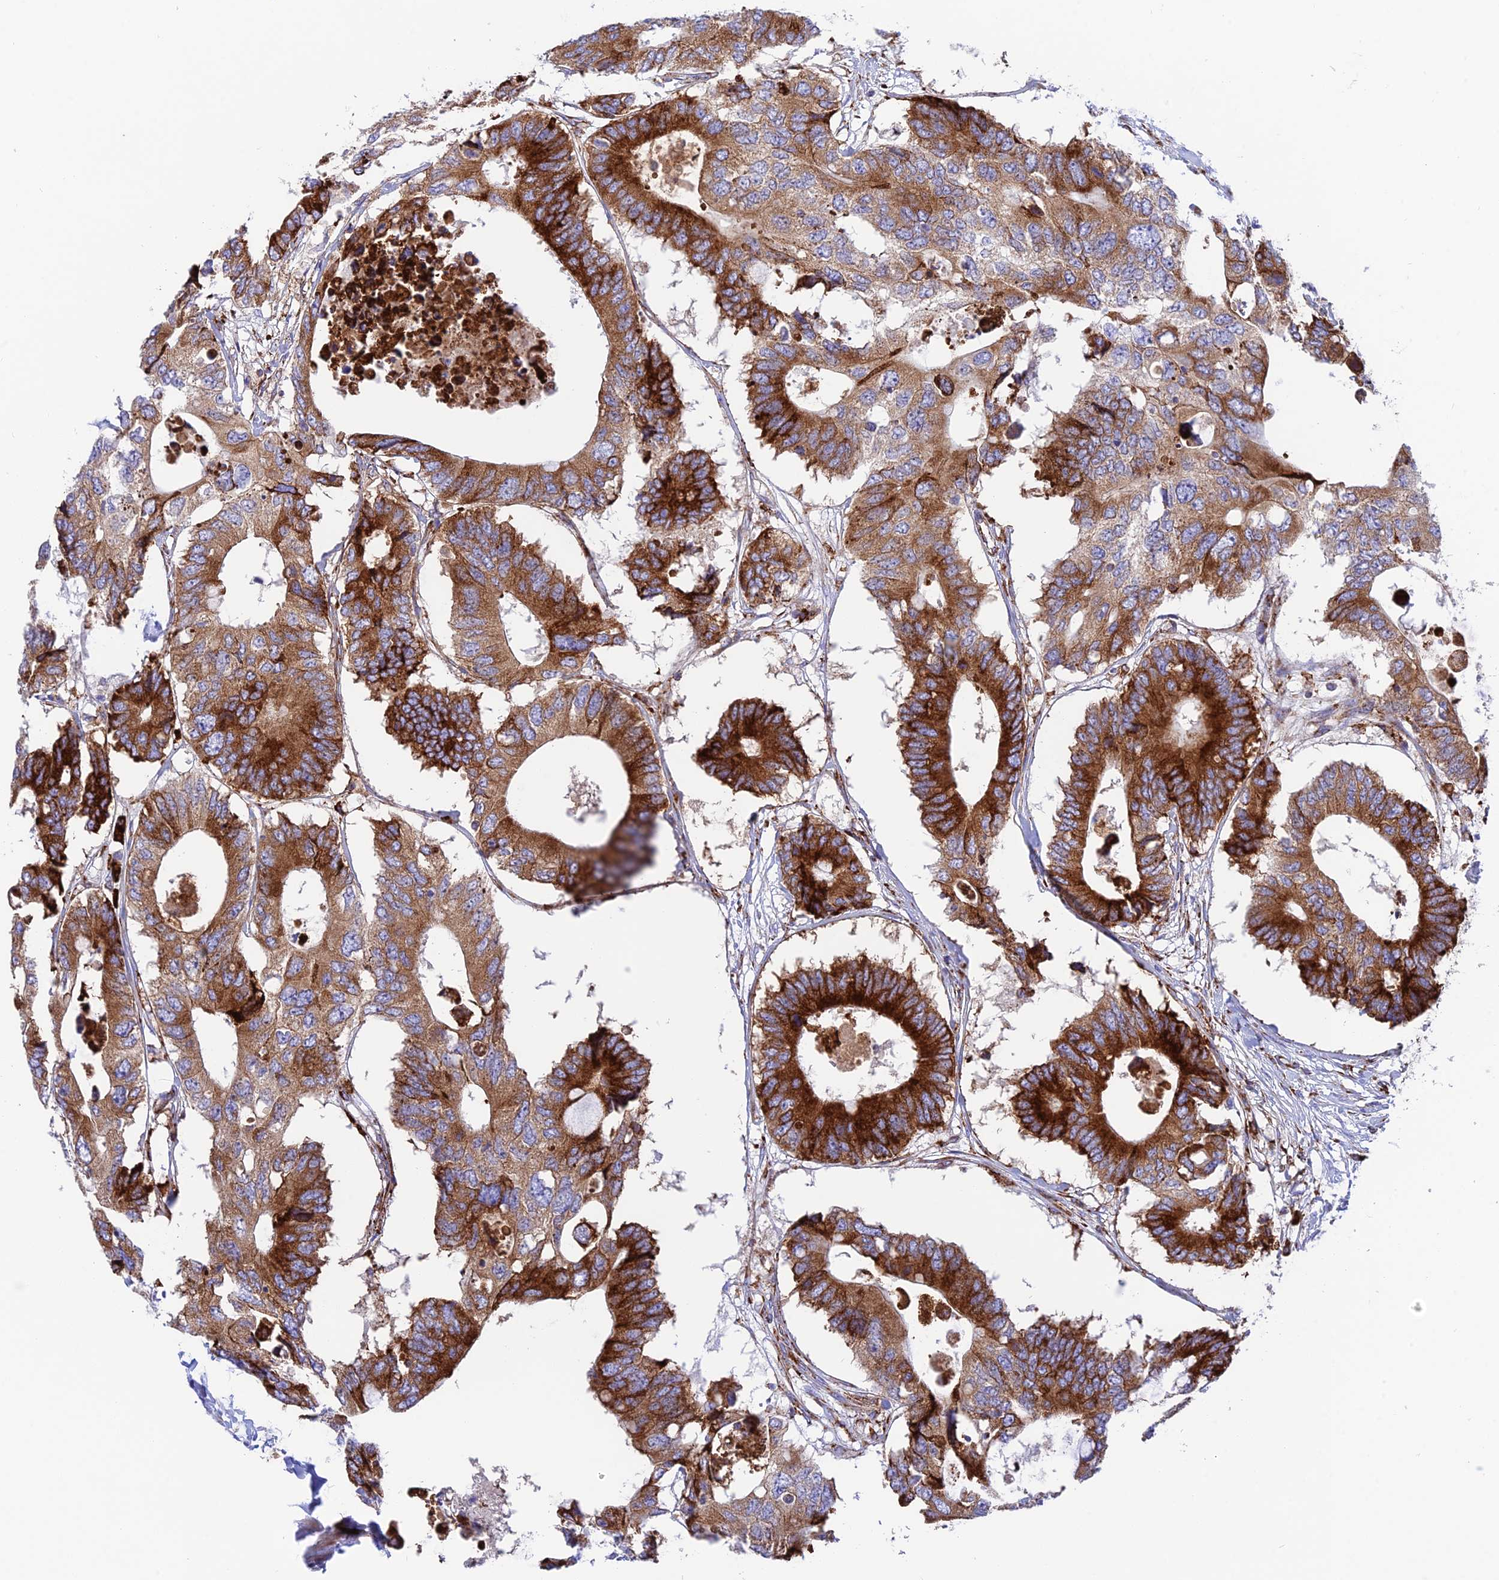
{"staining": {"intensity": "strong", "quantity": ">75%", "location": "cytoplasmic/membranous"}, "tissue": "colorectal cancer", "cell_type": "Tumor cells", "image_type": "cancer", "snomed": [{"axis": "morphology", "description": "Adenocarcinoma, NOS"}, {"axis": "topography", "description": "Colon"}], "caption": "The immunohistochemical stain highlights strong cytoplasmic/membranous expression in tumor cells of adenocarcinoma (colorectal) tissue.", "gene": "TUBGCP6", "patient": {"sex": "male", "age": 71}}